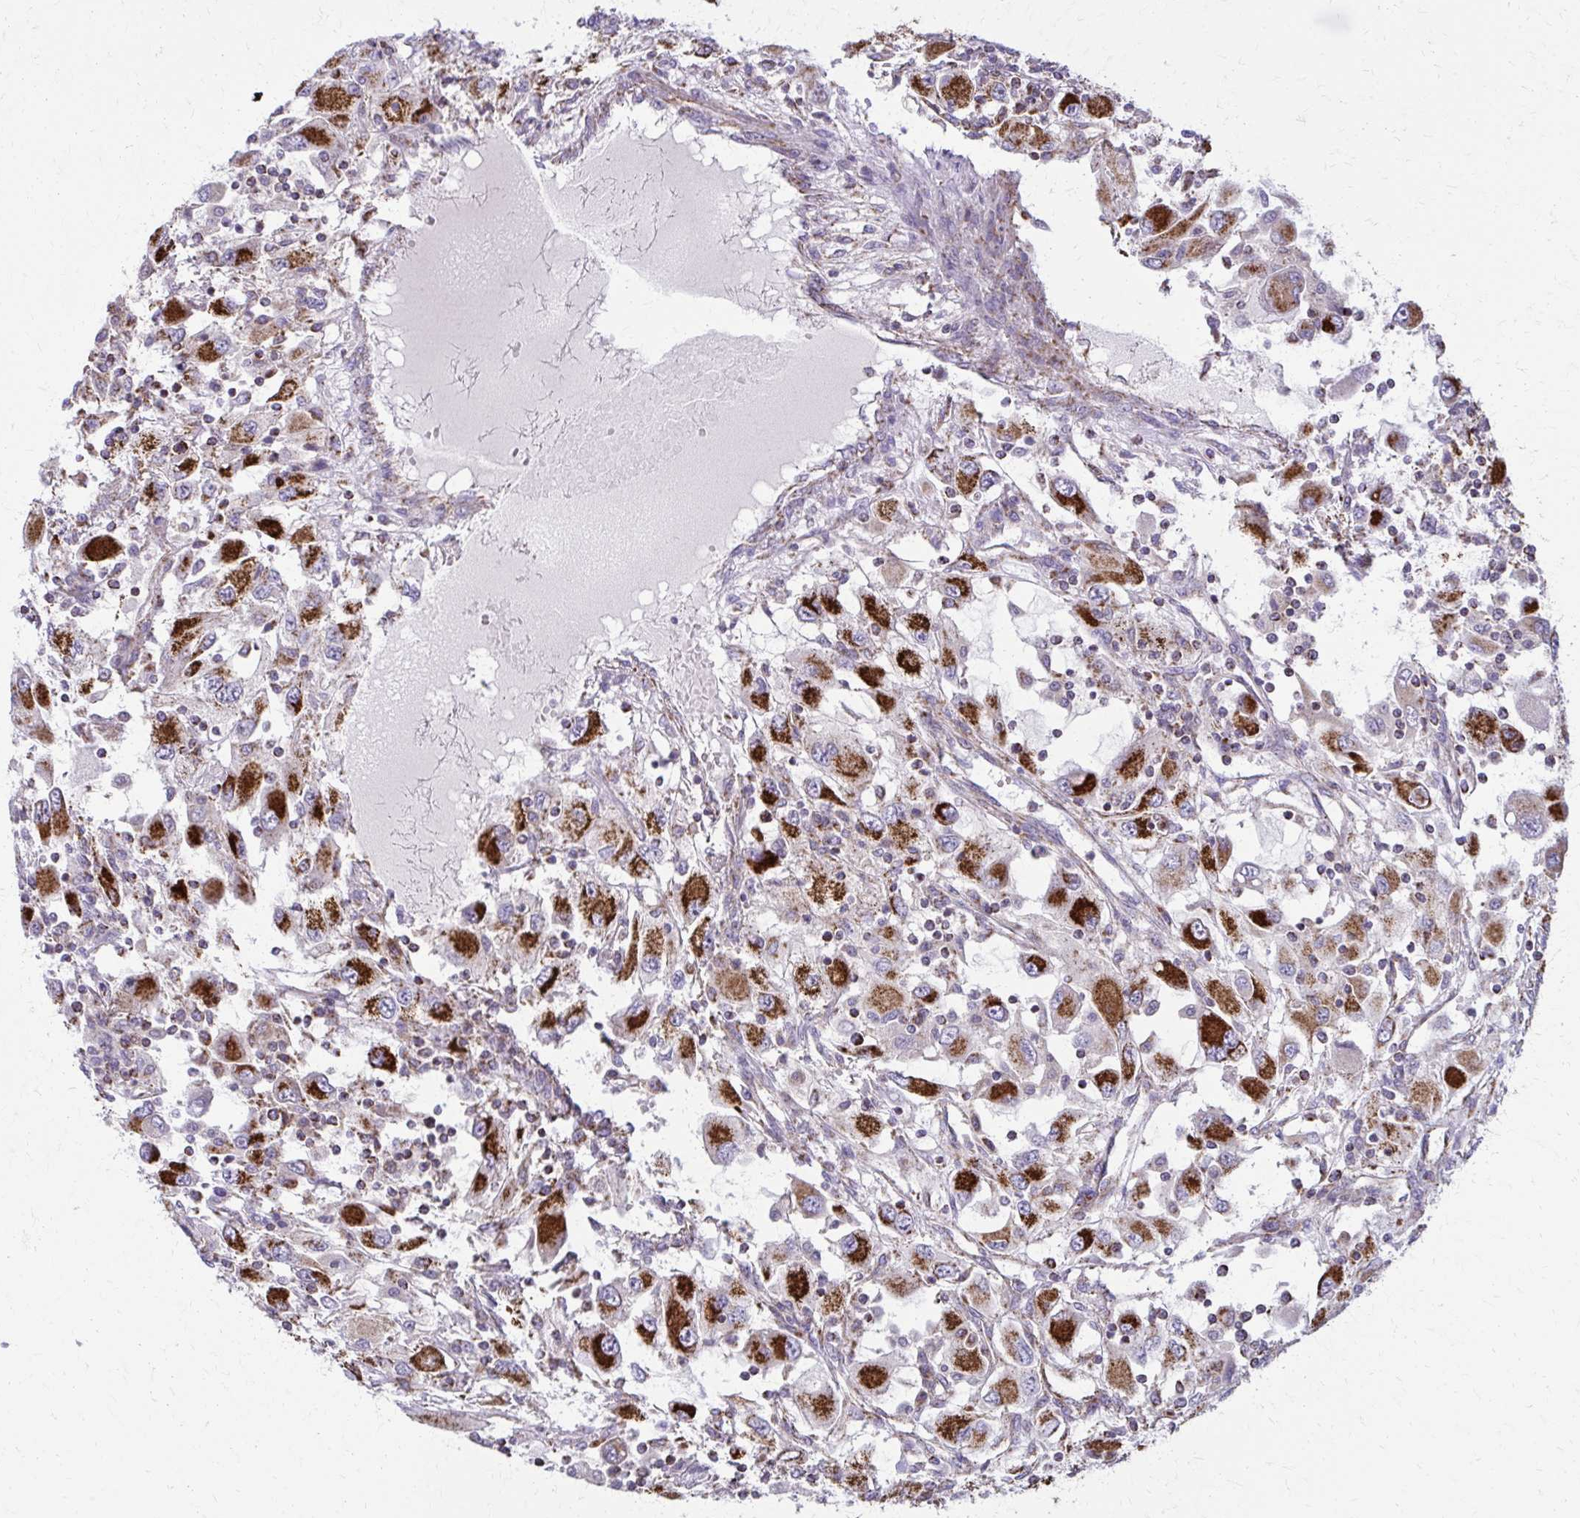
{"staining": {"intensity": "strong", "quantity": ">75%", "location": "cytoplasmic/membranous"}, "tissue": "renal cancer", "cell_type": "Tumor cells", "image_type": "cancer", "snomed": [{"axis": "morphology", "description": "Adenocarcinoma, NOS"}, {"axis": "topography", "description": "Kidney"}], "caption": "This is a histology image of immunohistochemistry (IHC) staining of renal cancer, which shows strong staining in the cytoplasmic/membranous of tumor cells.", "gene": "TVP23A", "patient": {"sex": "female", "age": 67}}